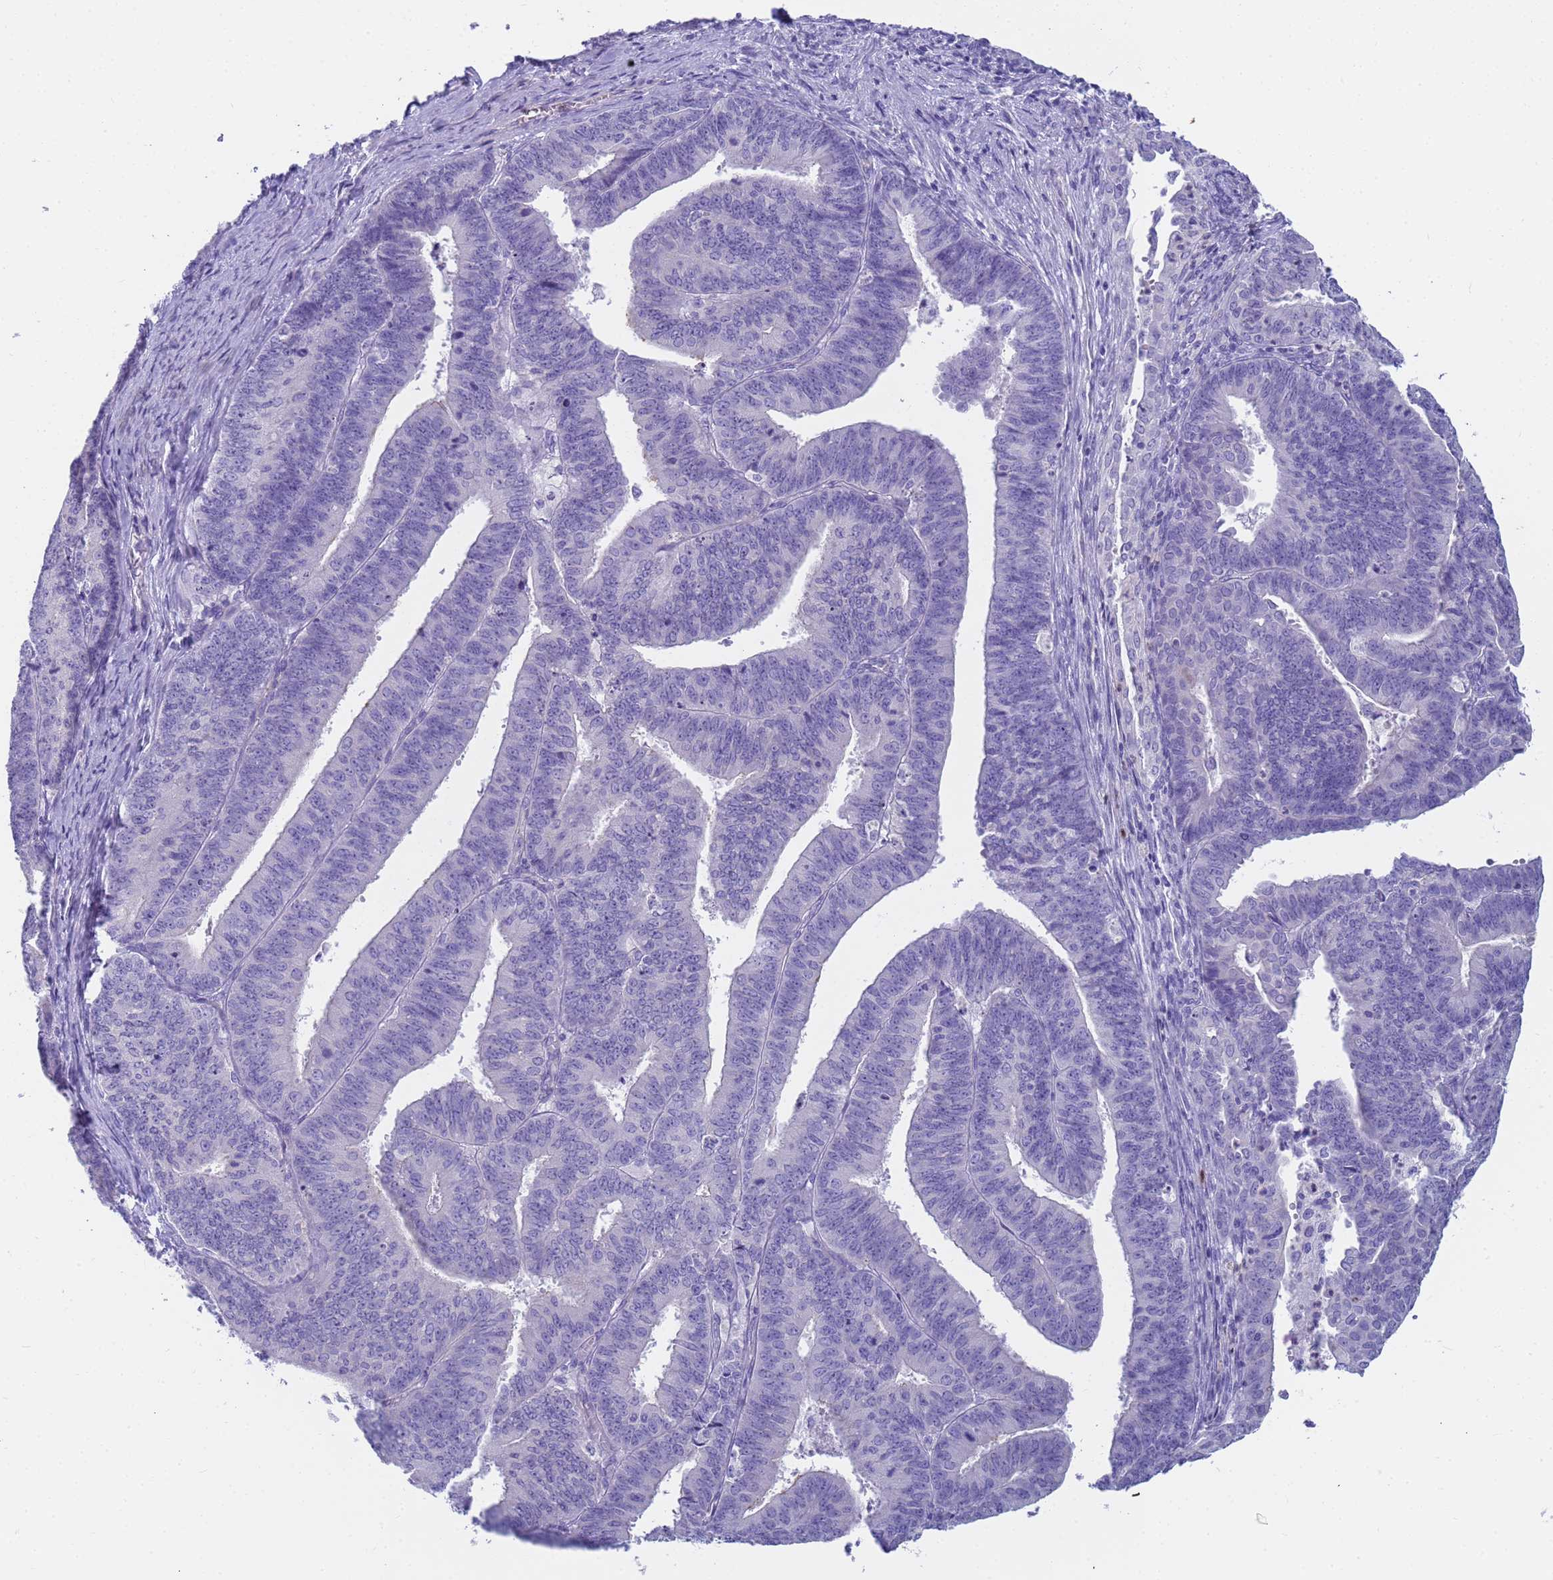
{"staining": {"intensity": "negative", "quantity": "none", "location": "none"}, "tissue": "endometrial cancer", "cell_type": "Tumor cells", "image_type": "cancer", "snomed": [{"axis": "morphology", "description": "Adenocarcinoma, NOS"}, {"axis": "topography", "description": "Endometrium"}], "caption": "Endometrial adenocarcinoma was stained to show a protein in brown. There is no significant staining in tumor cells.", "gene": "RNASE2", "patient": {"sex": "female", "age": 73}}